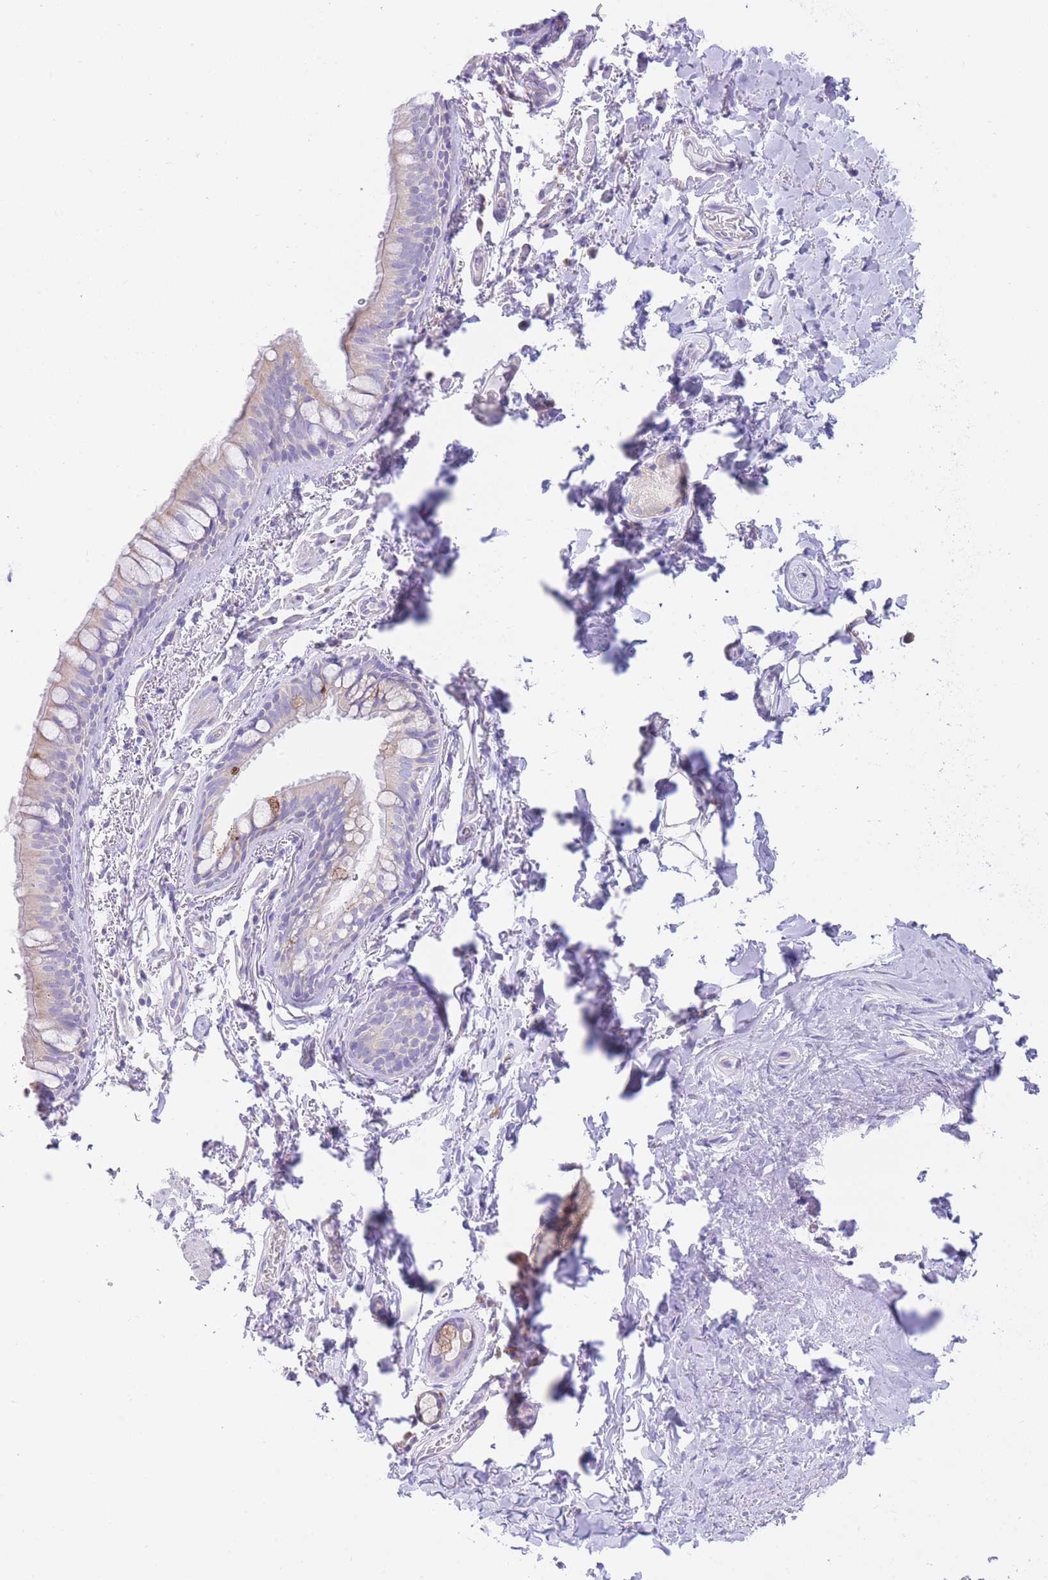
{"staining": {"intensity": "moderate", "quantity": "<25%", "location": "cytoplasmic/membranous"}, "tissue": "bronchus", "cell_type": "Respiratory epithelial cells", "image_type": "normal", "snomed": [{"axis": "morphology", "description": "Normal tissue, NOS"}, {"axis": "topography", "description": "Bronchus"}], "caption": "A brown stain shows moderate cytoplasmic/membranous expression of a protein in respiratory epithelial cells of benign bronchus. The protein is shown in brown color, while the nuclei are stained blue.", "gene": "QTRT1", "patient": {"sex": "male", "age": 70}}